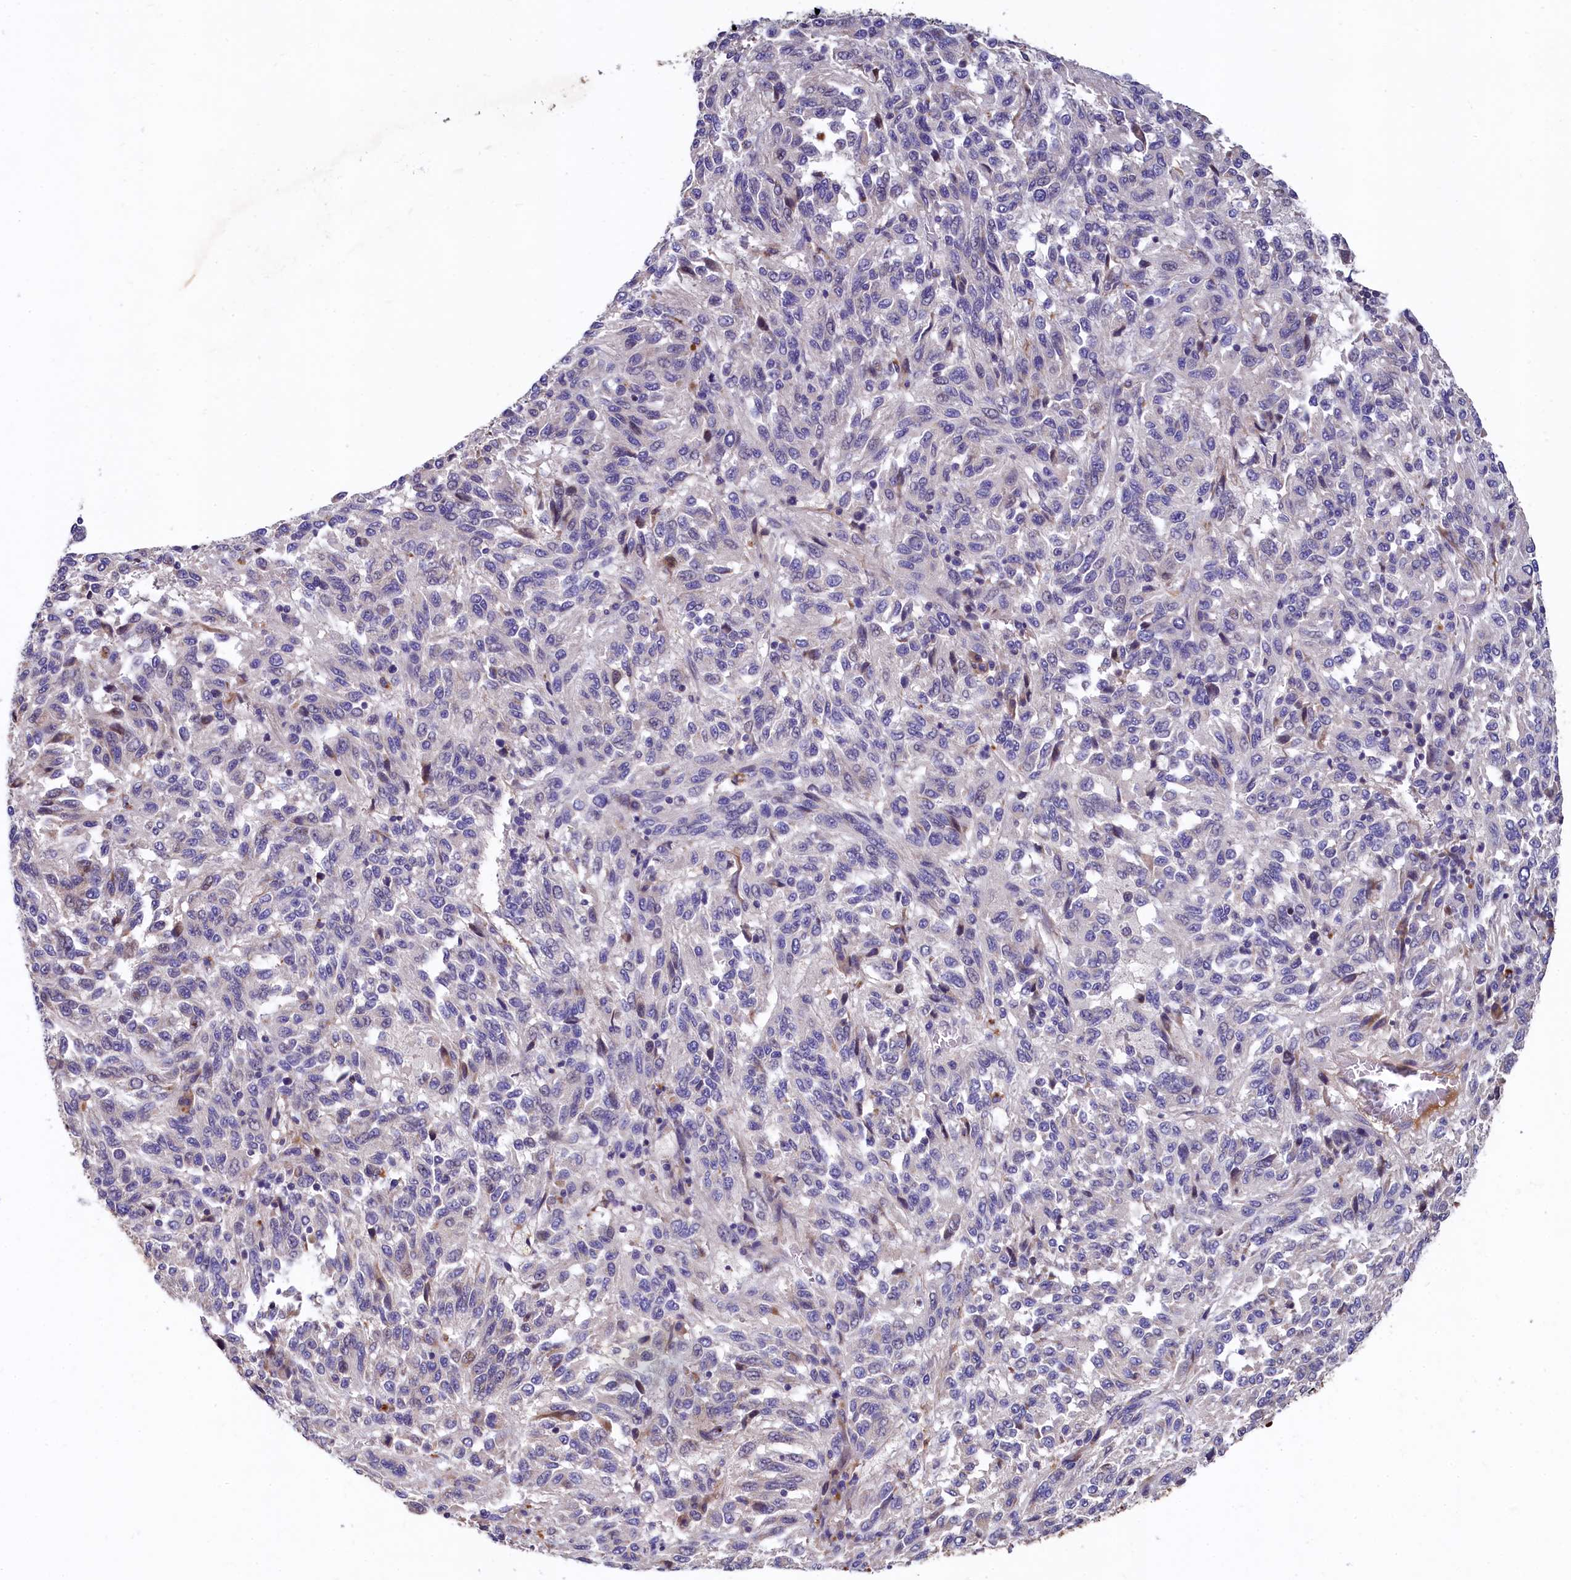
{"staining": {"intensity": "negative", "quantity": "none", "location": "none"}, "tissue": "melanoma", "cell_type": "Tumor cells", "image_type": "cancer", "snomed": [{"axis": "morphology", "description": "Malignant melanoma, Metastatic site"}, {"axis": "topography", "description": "Lung"}], "caption": "Tumor cells show no significant protein staining in melanoma. Nuclei are stained in blue.", "gene": "EPS8L2", "patient": {"sex": "male", "age": 64}}